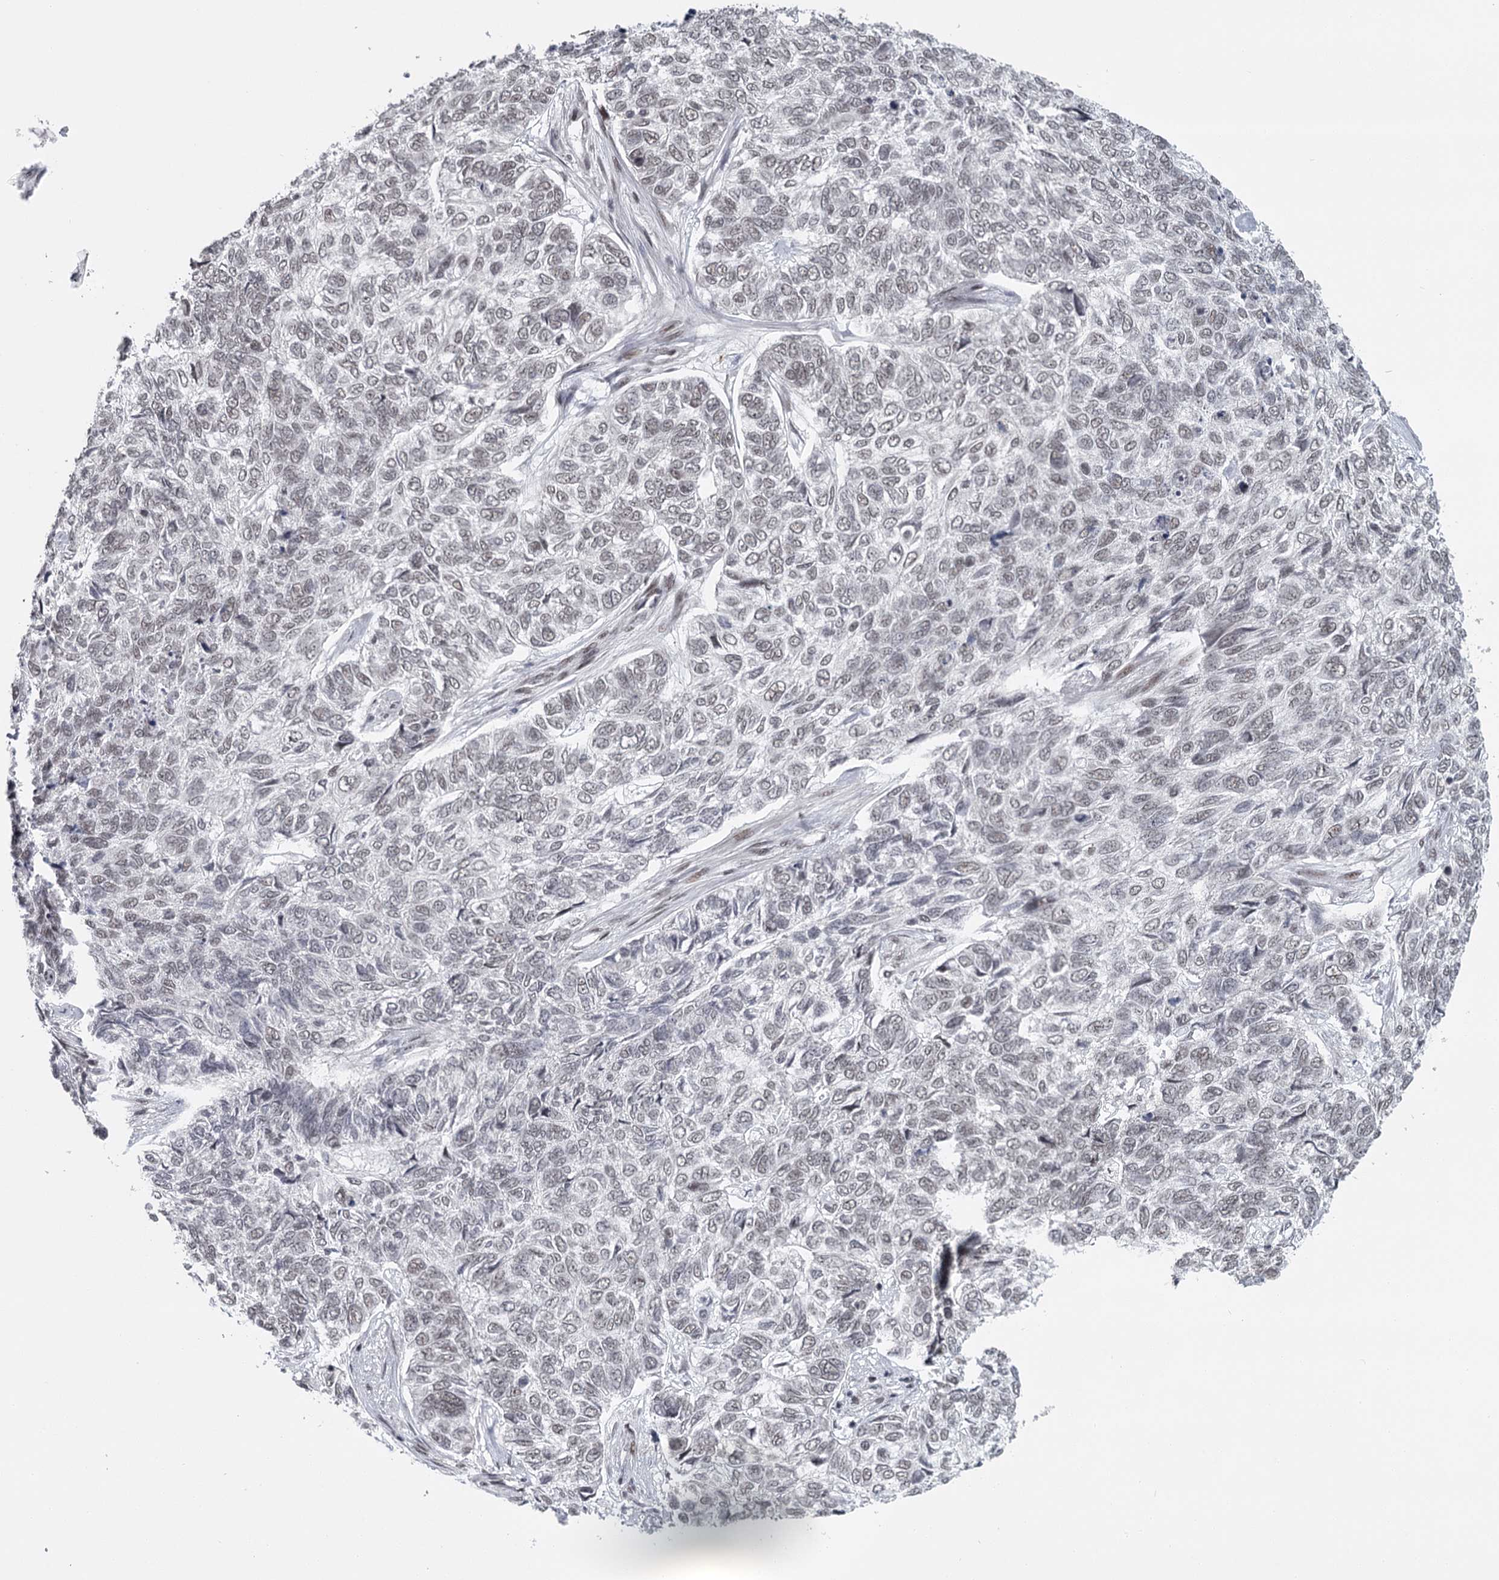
{"staining": {"intensity": "weak", "quantity": "25%-75%", "location": "nuclear"}, "tissue": "skin cancer", "cell_type": "Tumor cells", "image_type": "cancer", "snomed": [{"axis": "morphology", "description": "Basal cell carcinoma"}, {"axis": "topography", "description": "Skin"}], "caption": "A low amount of weak nuclear positivity is appreciated in approximately 25%-75% of tumor cells in basal cell carcinoma (skin) tissue.", "gene": "FAM13C", "patient": {"sex": "female", "age": 65}}